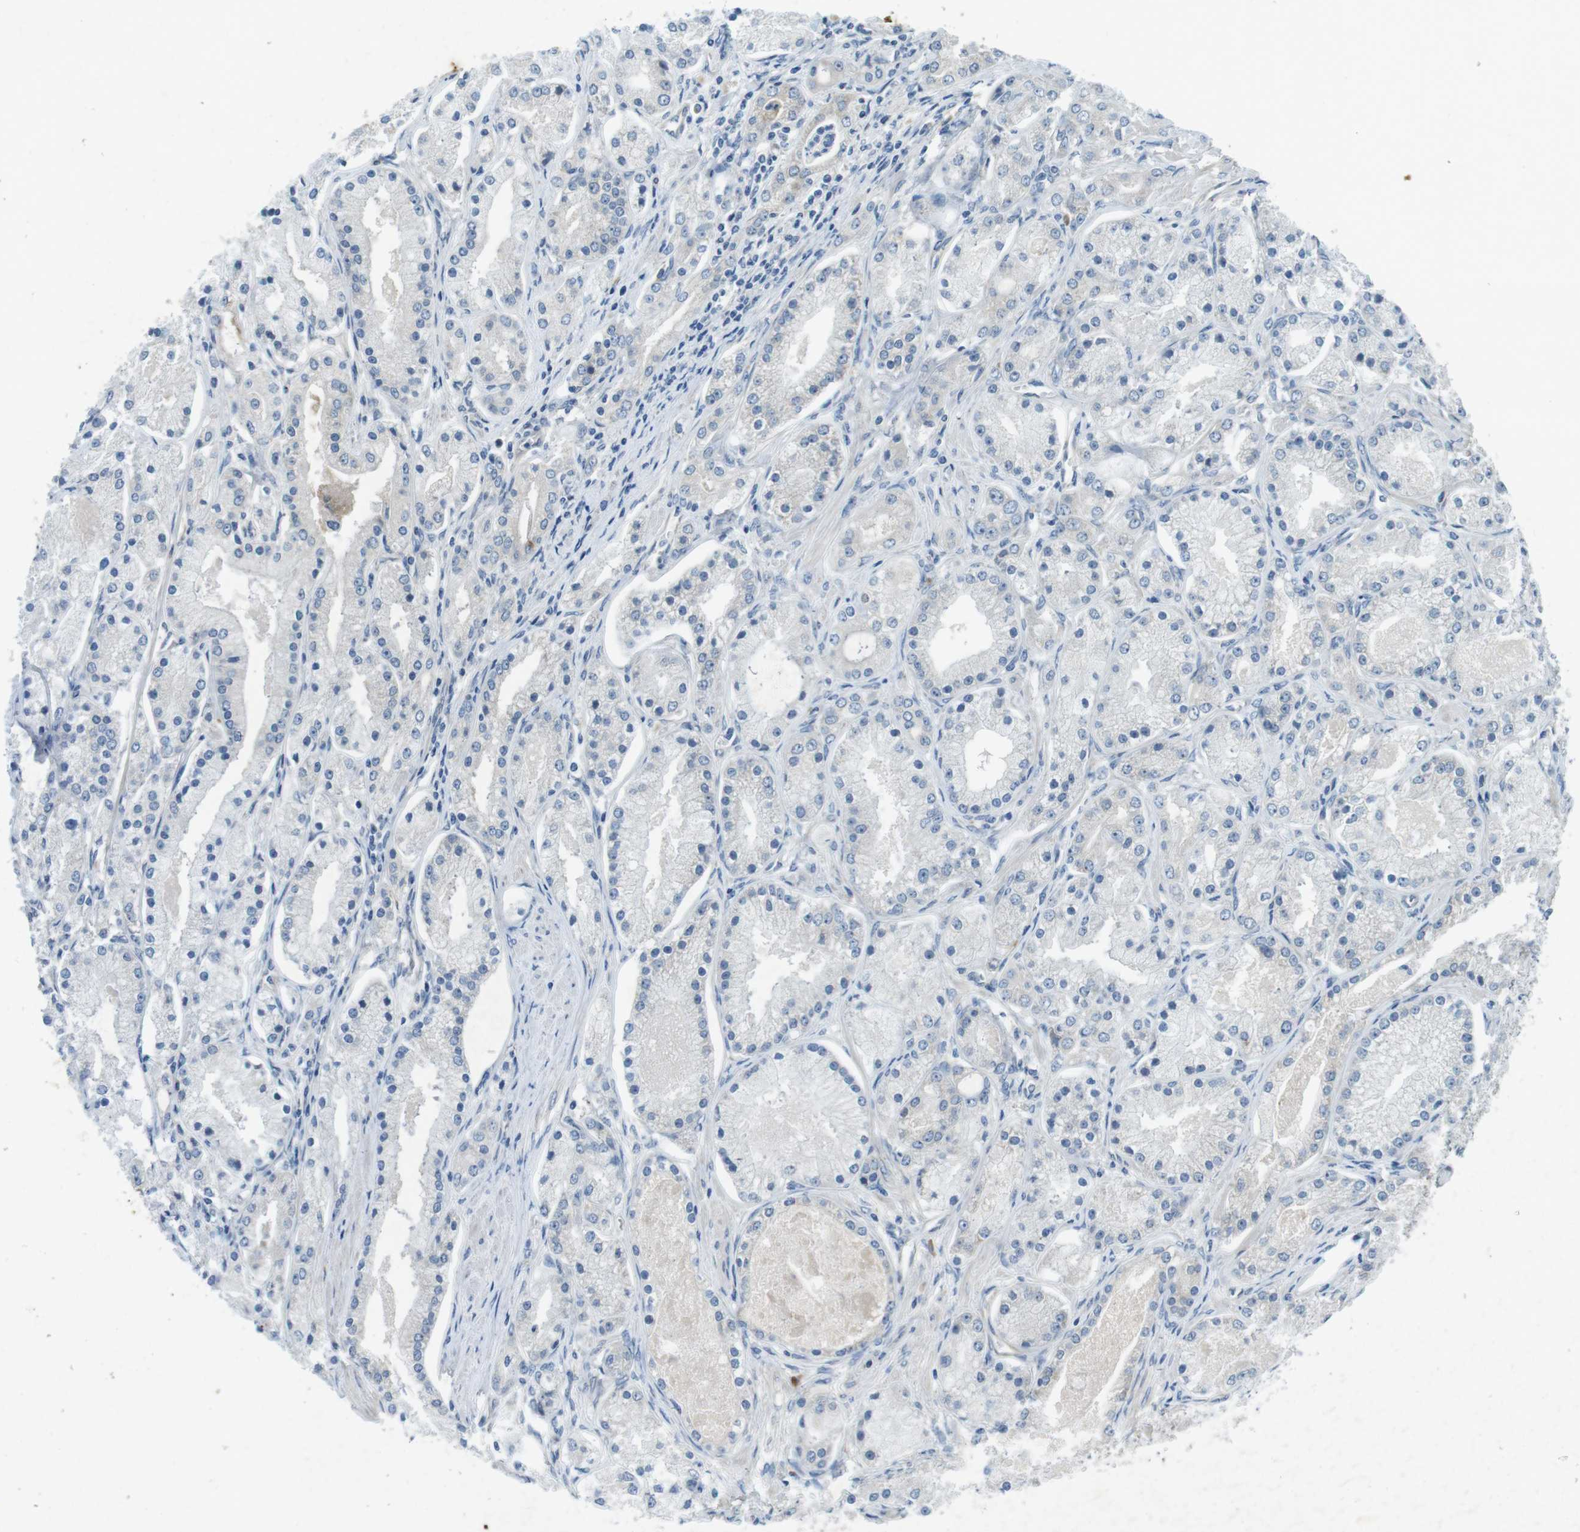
{"staining": {"intensity": "negative", "quantity": "none", "location": "none"}, "tissue": "prostate cancer", "cell_type": "Tumor cells", "image_type": "cancer", "snomed": [{"axis": "morphology", "description": "Adenocarcinoma, High grade"}, {"axis": "topography", "description": "Prostate"}], "caption": "This photomicrograph is of prostate cancer stained with IHC to label a protein in brown with the nuclei are counter-stained blue. There is no positivity in tumor cells.", "gene": "FLCN", "patient": {"sex": "male", "age": 66}}